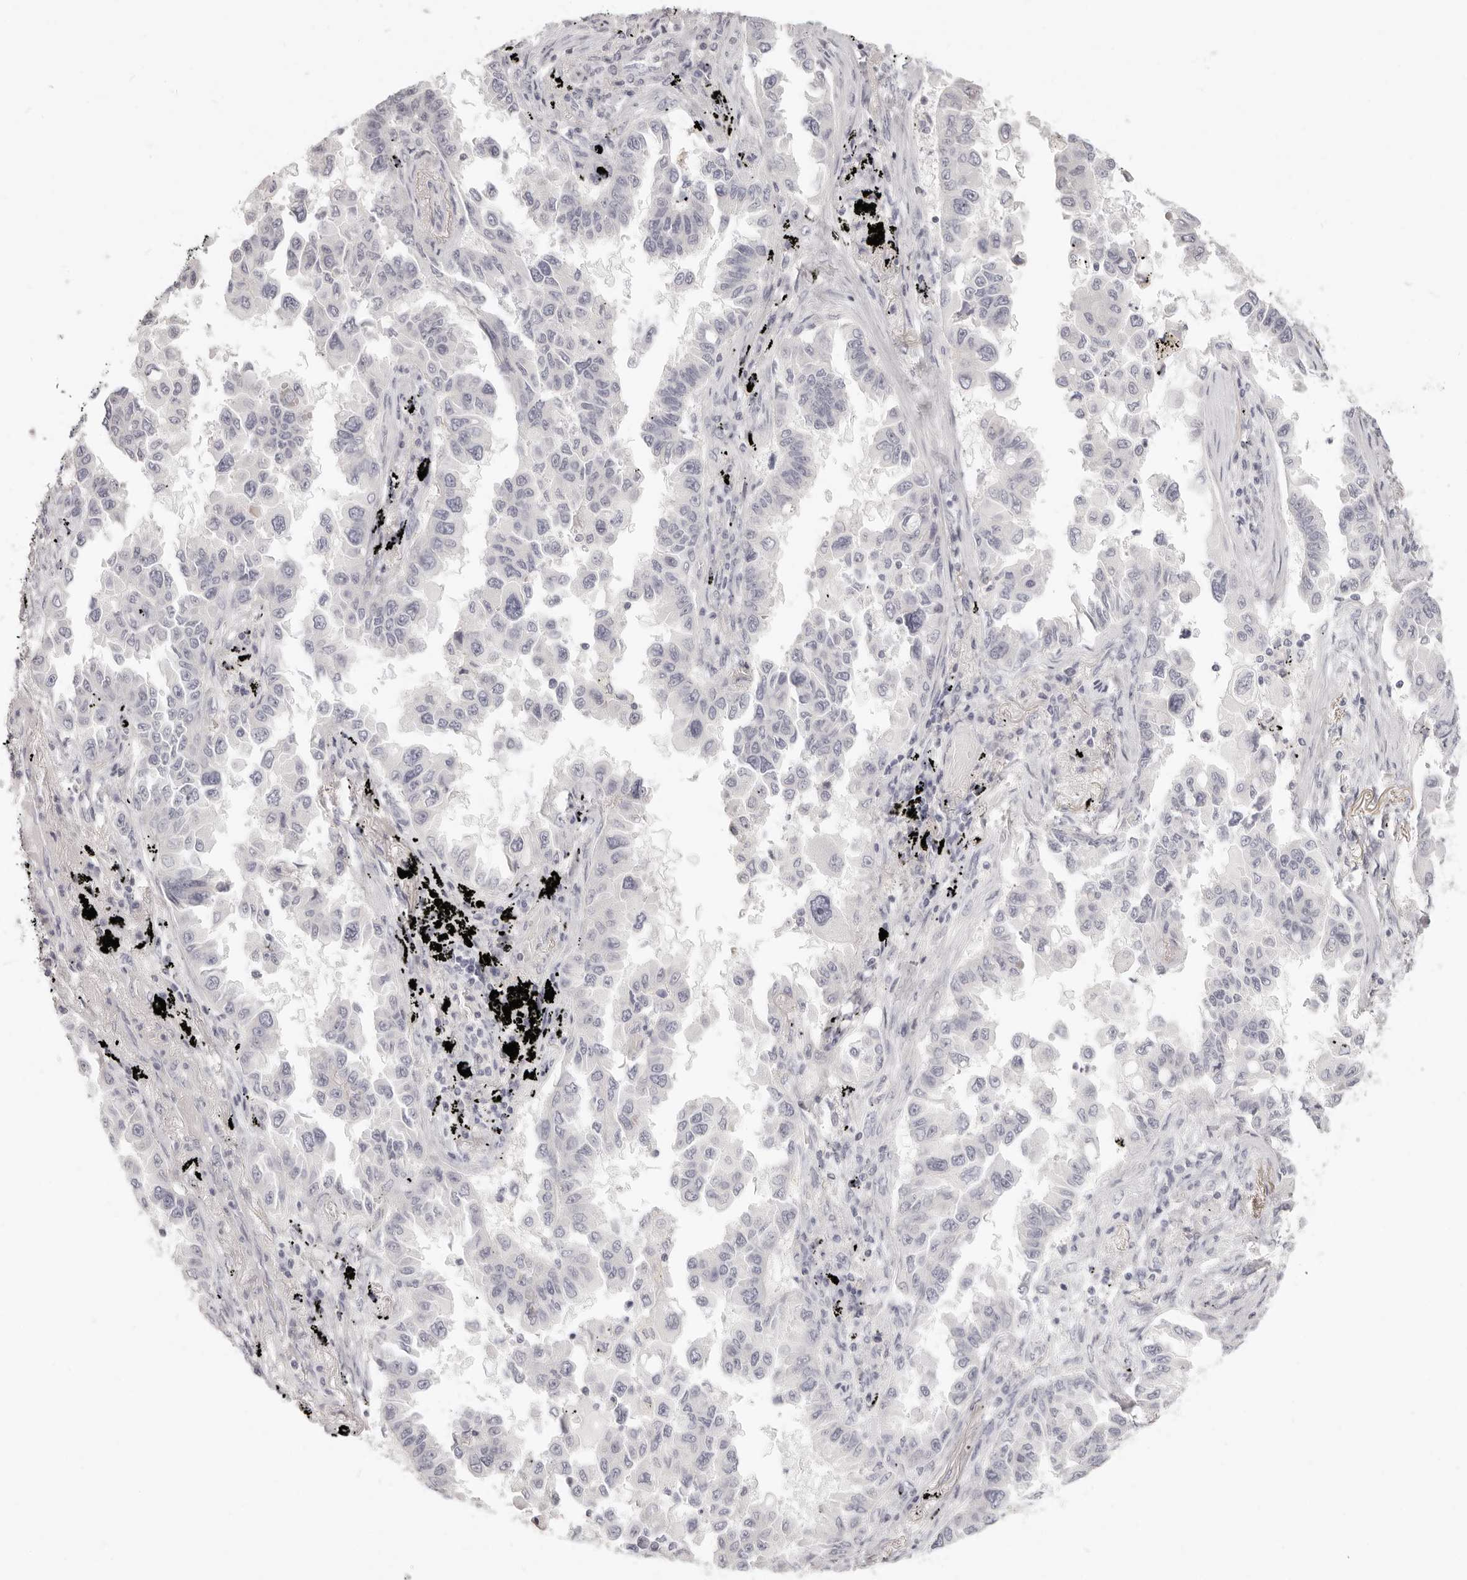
{"staining": {"intensity": "negative", "quantity": "none", "location": "none"}, "tissue": "lung cancer", "cell_type": "Tumor cells", "image_type": "cancer", "snomed": [{"axis": "morphology", "description": "Adenocarcinoma, NOS"}, {"axis": "topography", "description": "Lung"}], "caption": "Immunohistochemistry histopathology image of neoplastic tissue: human lung cancer stained with DAB (3,3'-diaminobenzidine) displays no significant protein positivity in tumor cells. (Immunohistochemistry (ihc), brightfield microscopy, high magnification).", "gene": "FABP1", "patient": {"sex": "female", "age": 67}}